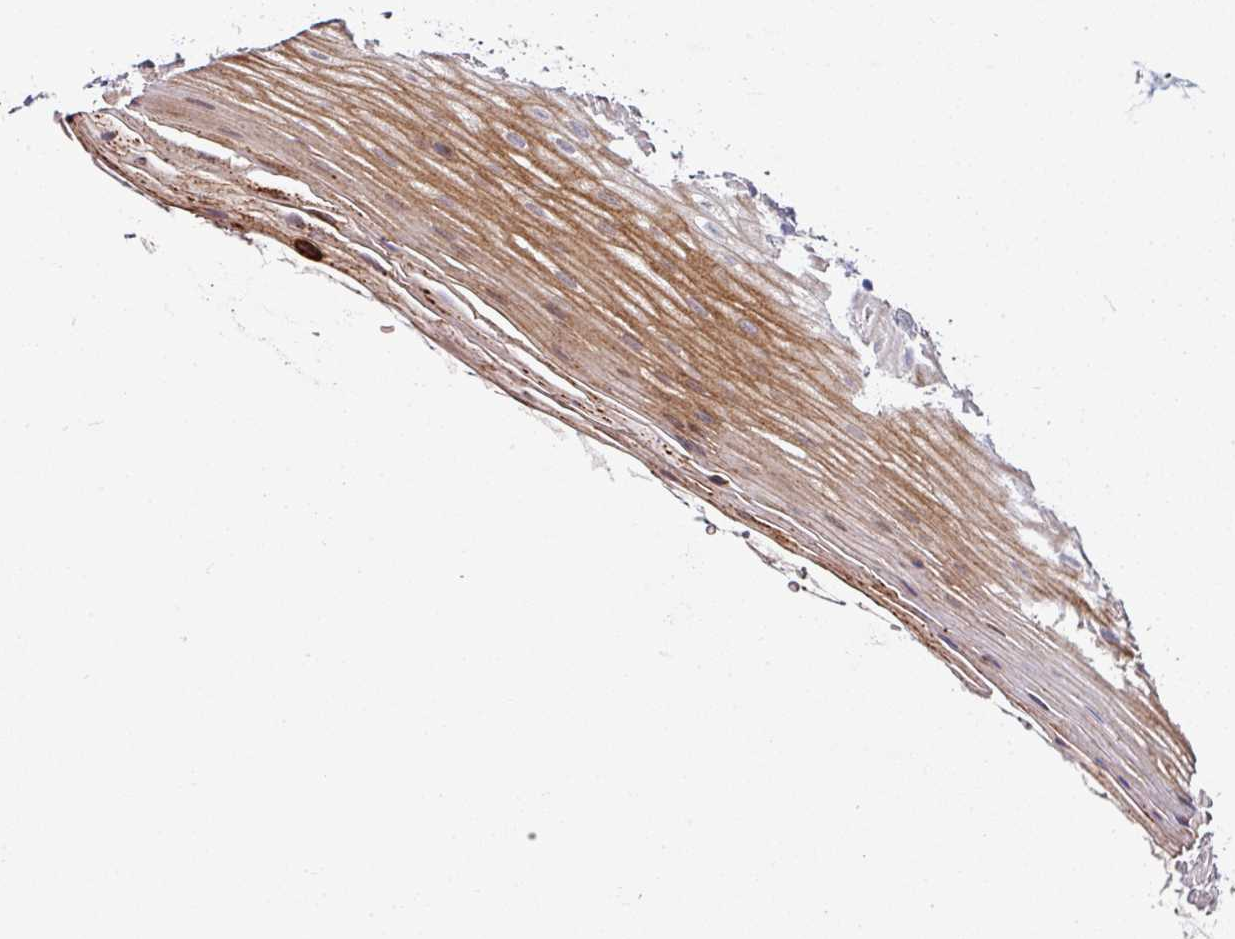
{"staining": {"intensity": "moderate", "quantity": "<25%", "location": "cytoplasmic/membranous"}, "tissue": "oral mucosa", "cell_type": "Squamous epithelial cells", "image_type": "normal", "snomed": [{"axis": "morphology", "description": "Normal tissue, NOS"}, {"axis": "topography", "description": "Oral tissue"}], "caption": "This micrograph displays IHC staining of benign oral mucosa, with low moderate cytoplasmic/membranous staining in about <25% of squamous epithelial cells.", "gene": "AEBP2", "patient": {"sex": "female", "age": 67}}